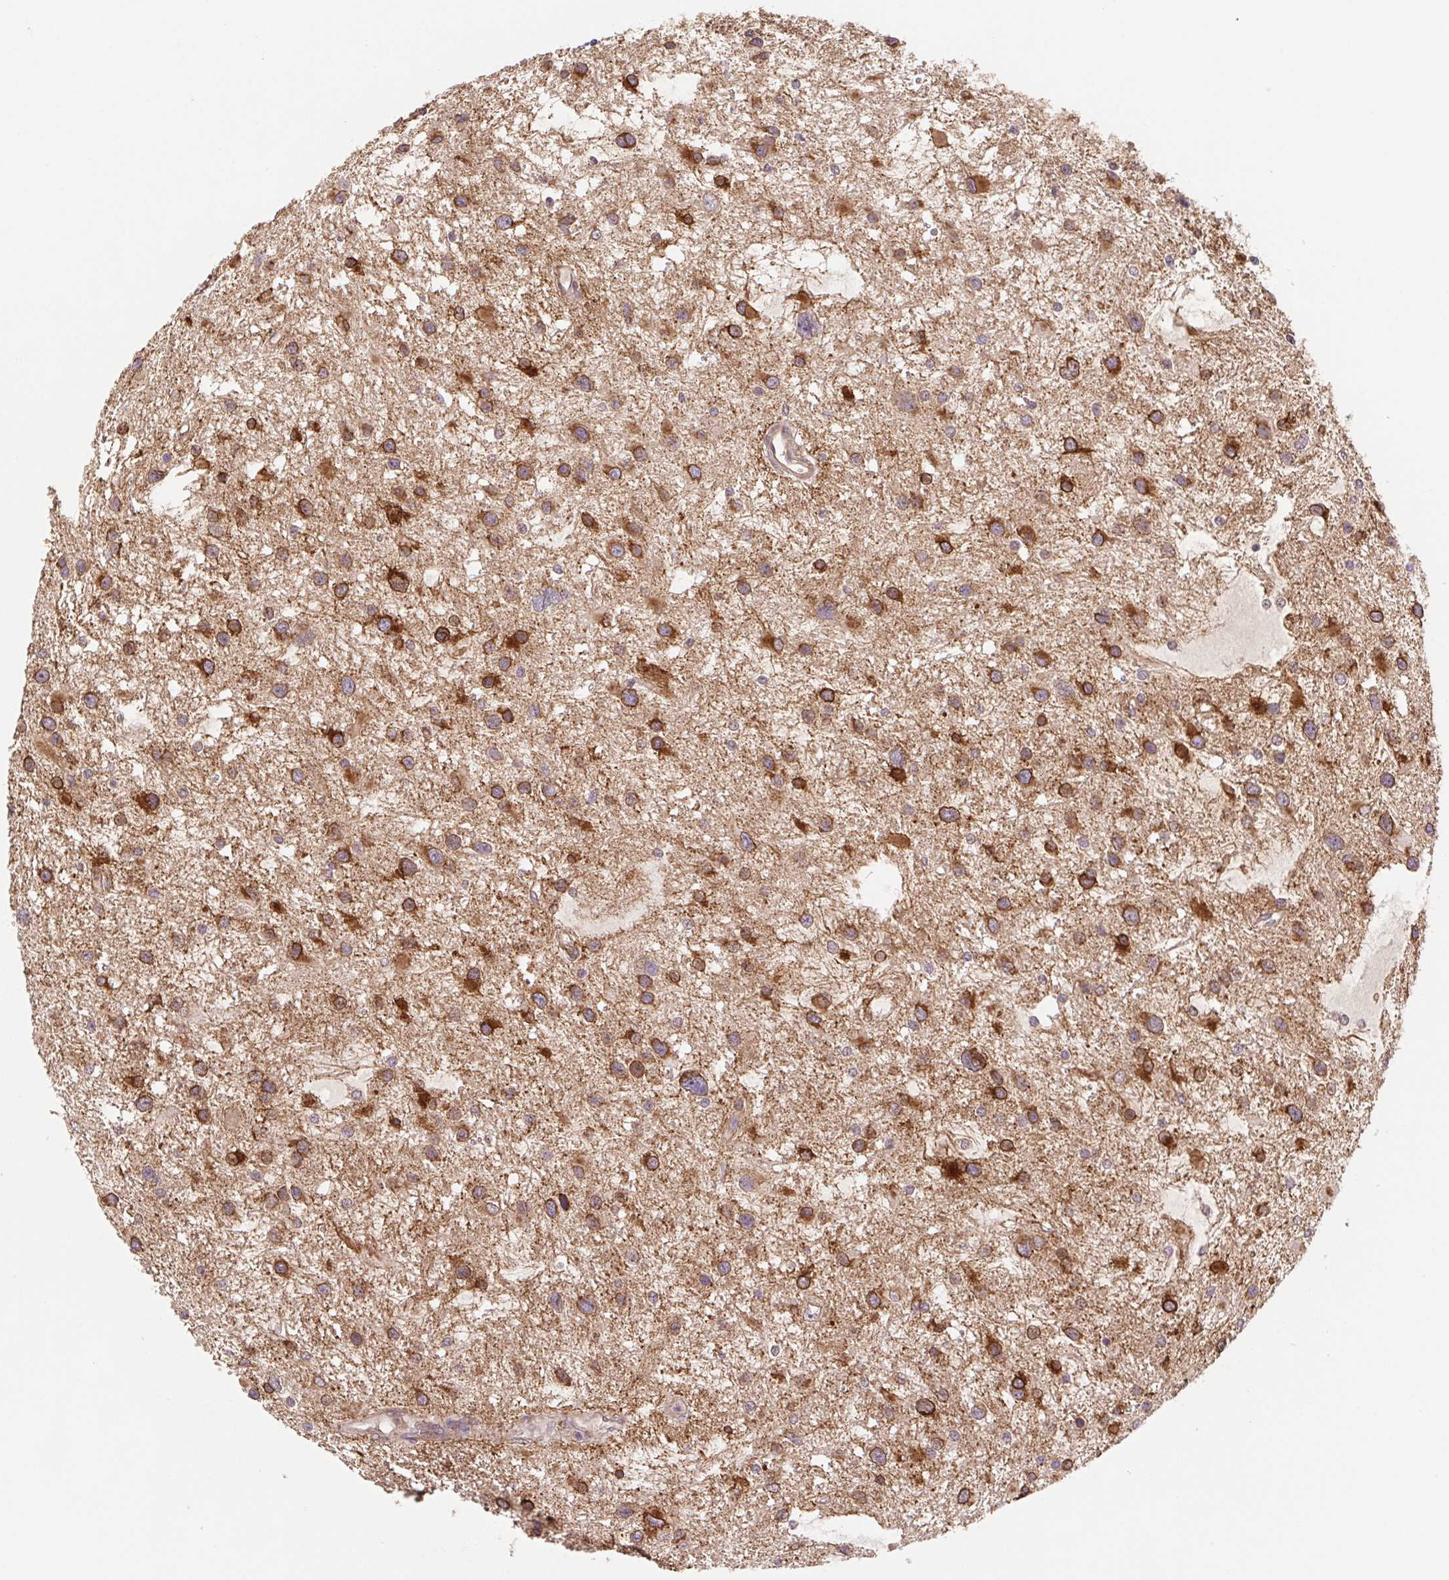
{"staining": {"intensity": "moderate", "quantity": ">75%", "location": "cytoplasmic/membranous"}, "tissue": "glioma", "cell_type": "Tumor cells", "image_type": "cancer", "snomed": [{"axis": "morphology", "description": "Glioma, malignant, Low grade"}, {"axis": "topography", "description": "Brain"}], "caption": "High-power microscopy captured an immunohistochemistry image of low-grade glioma (malignant), revealing moderate cytoplasmic/membranous staining in approximately >75% of tumor cells.", "gene": "LYPD5", "patient": {"sex": "female", "age": 32}}